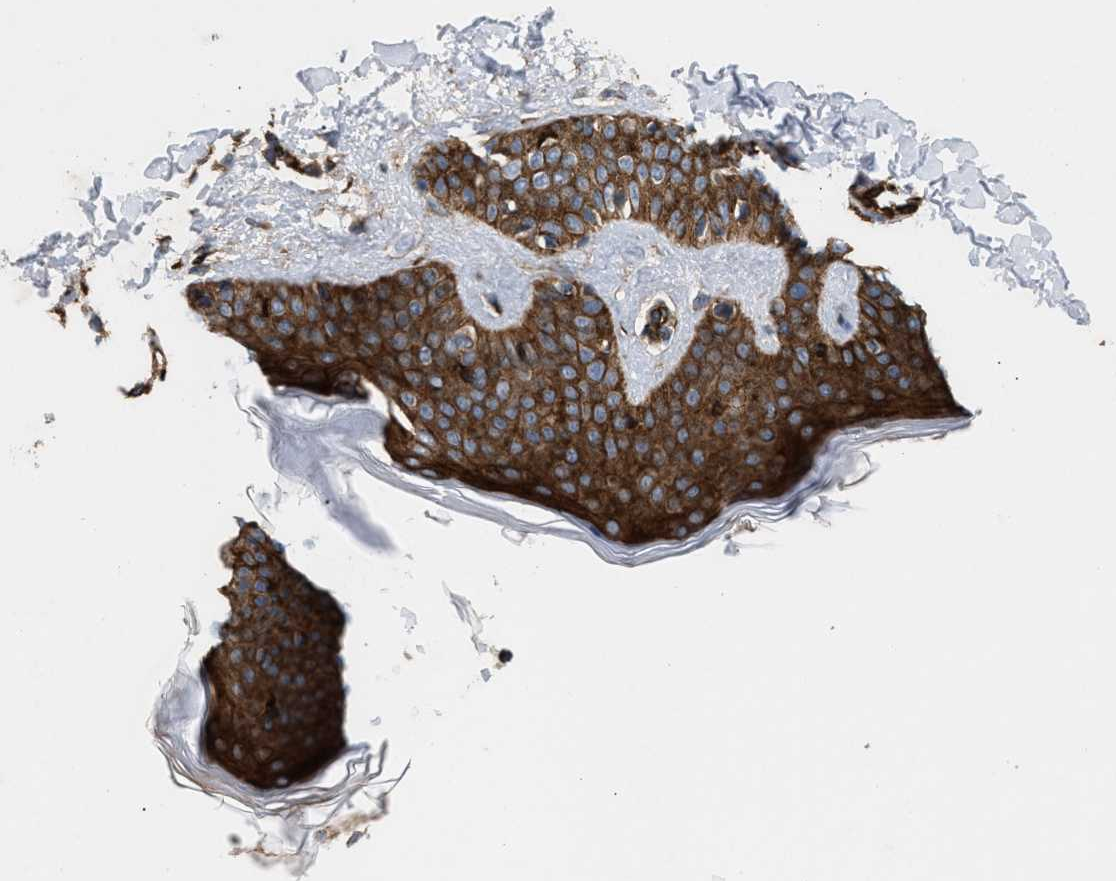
{"staining": {"intensity": "negative", "quantity": "none", "location": "none"}, "tissue": "skin", "cell_type": "Fibroblasts", "image_type": "normal", "snomed": [{"axis": "morphology", "description": "Normal tissue, NOS"}, {"axis": "topography", "description": "Skin"}], "caption": "A high-resolution histopathology image shows IHC staining of benign skin, which exhibits no significant staining in fibroblasts.", "gene": "GCC1", "patient": {"sex": "male", "age": 30}}